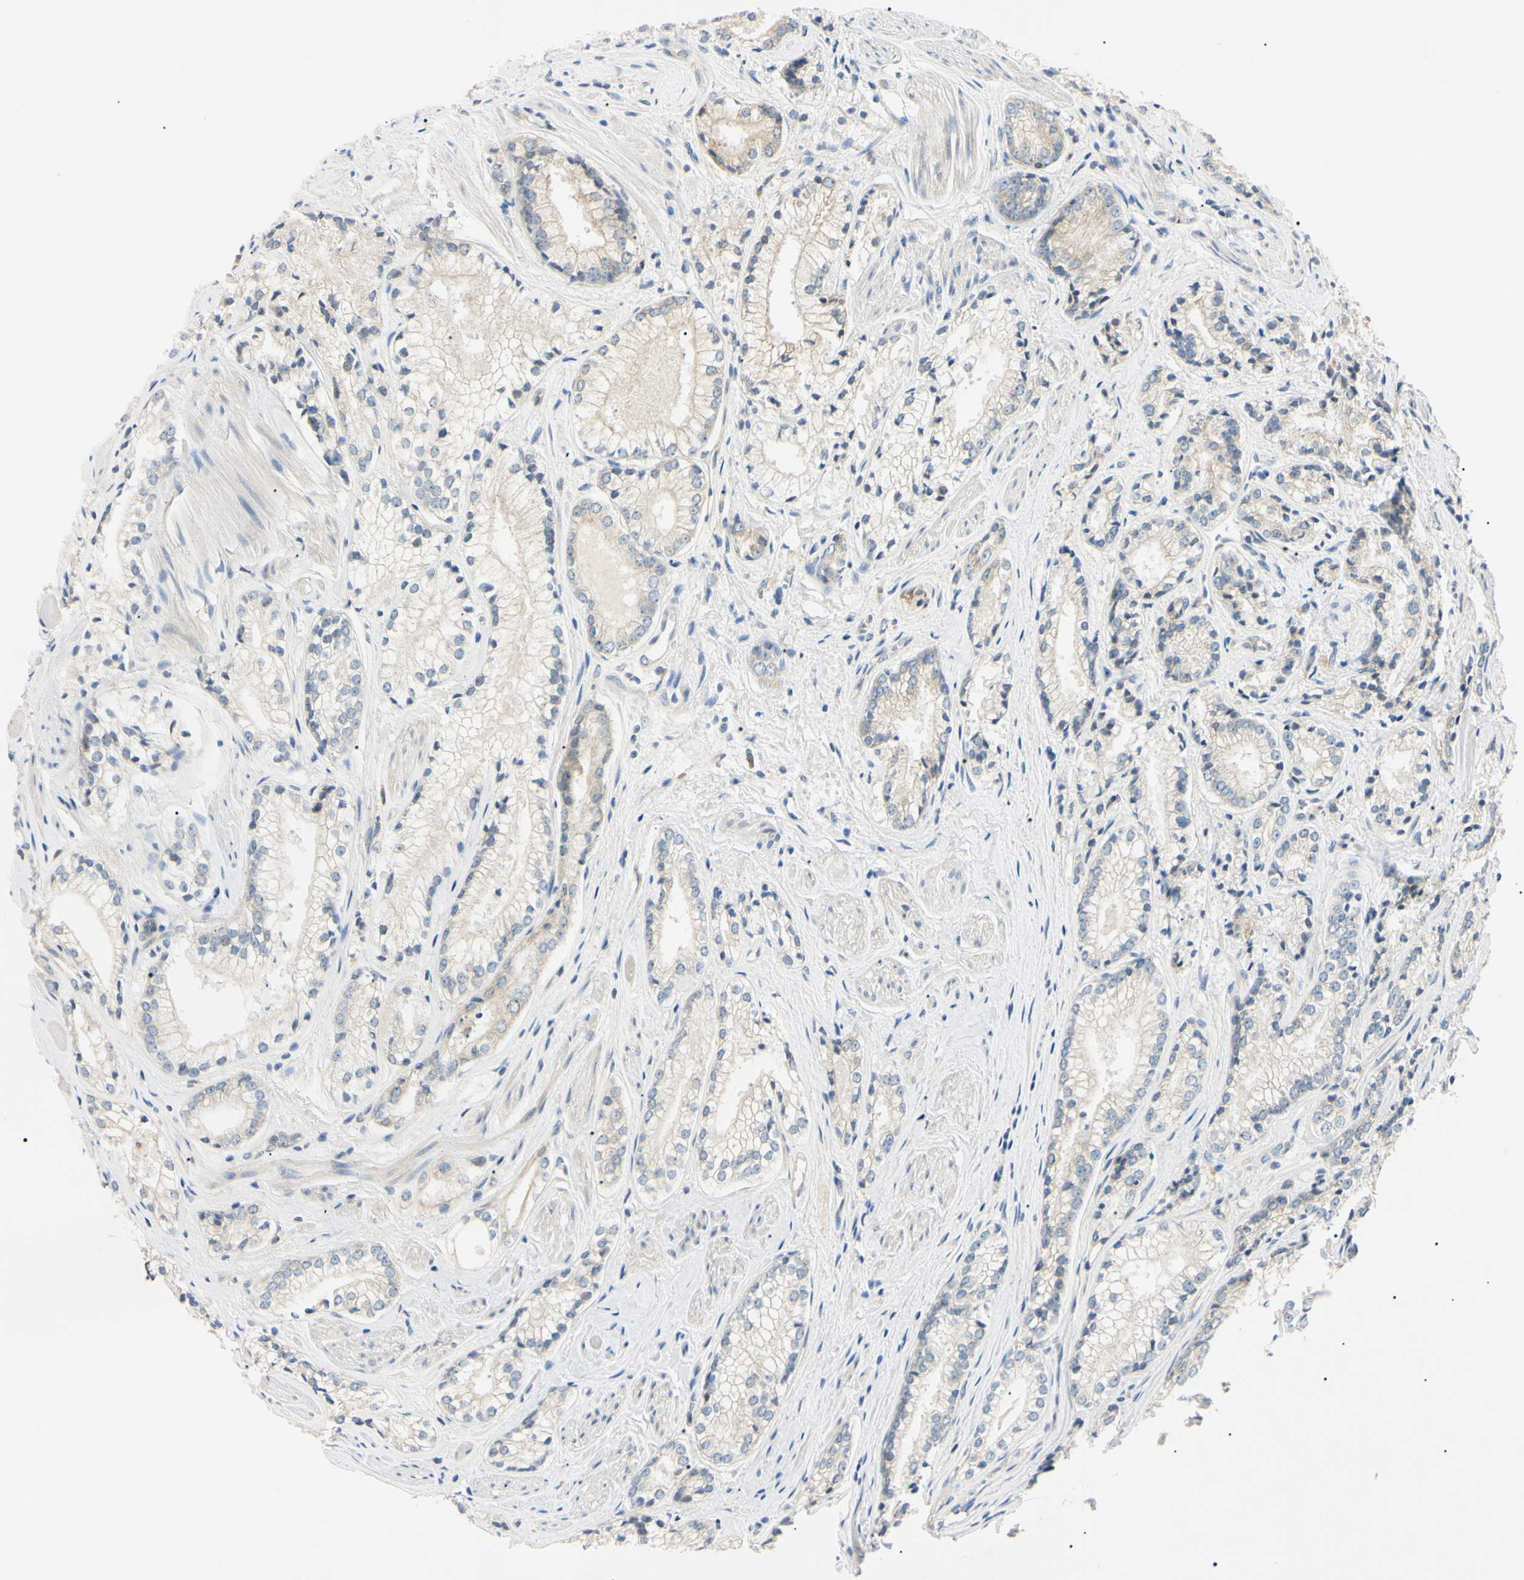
{"staining": {"intensity": "negative", "quantity": "none", "location": "none"}, "tissue": "prostate cancer", "cell_type": "Tumor cells", "image_type": "cancer", "snomed": [{"axis": "morphology", "description": "Adenocarcinoma, Low grade"}, {"axis": "topography", "description": "Prostate"}], "caption": "Photomicrograph shows no protein positivity in tumor cells of low-grade adenocarcinoma (prostate) tissue.", "gene": "DNAJB12", "patient": {"sex": "male", "age": 60}}